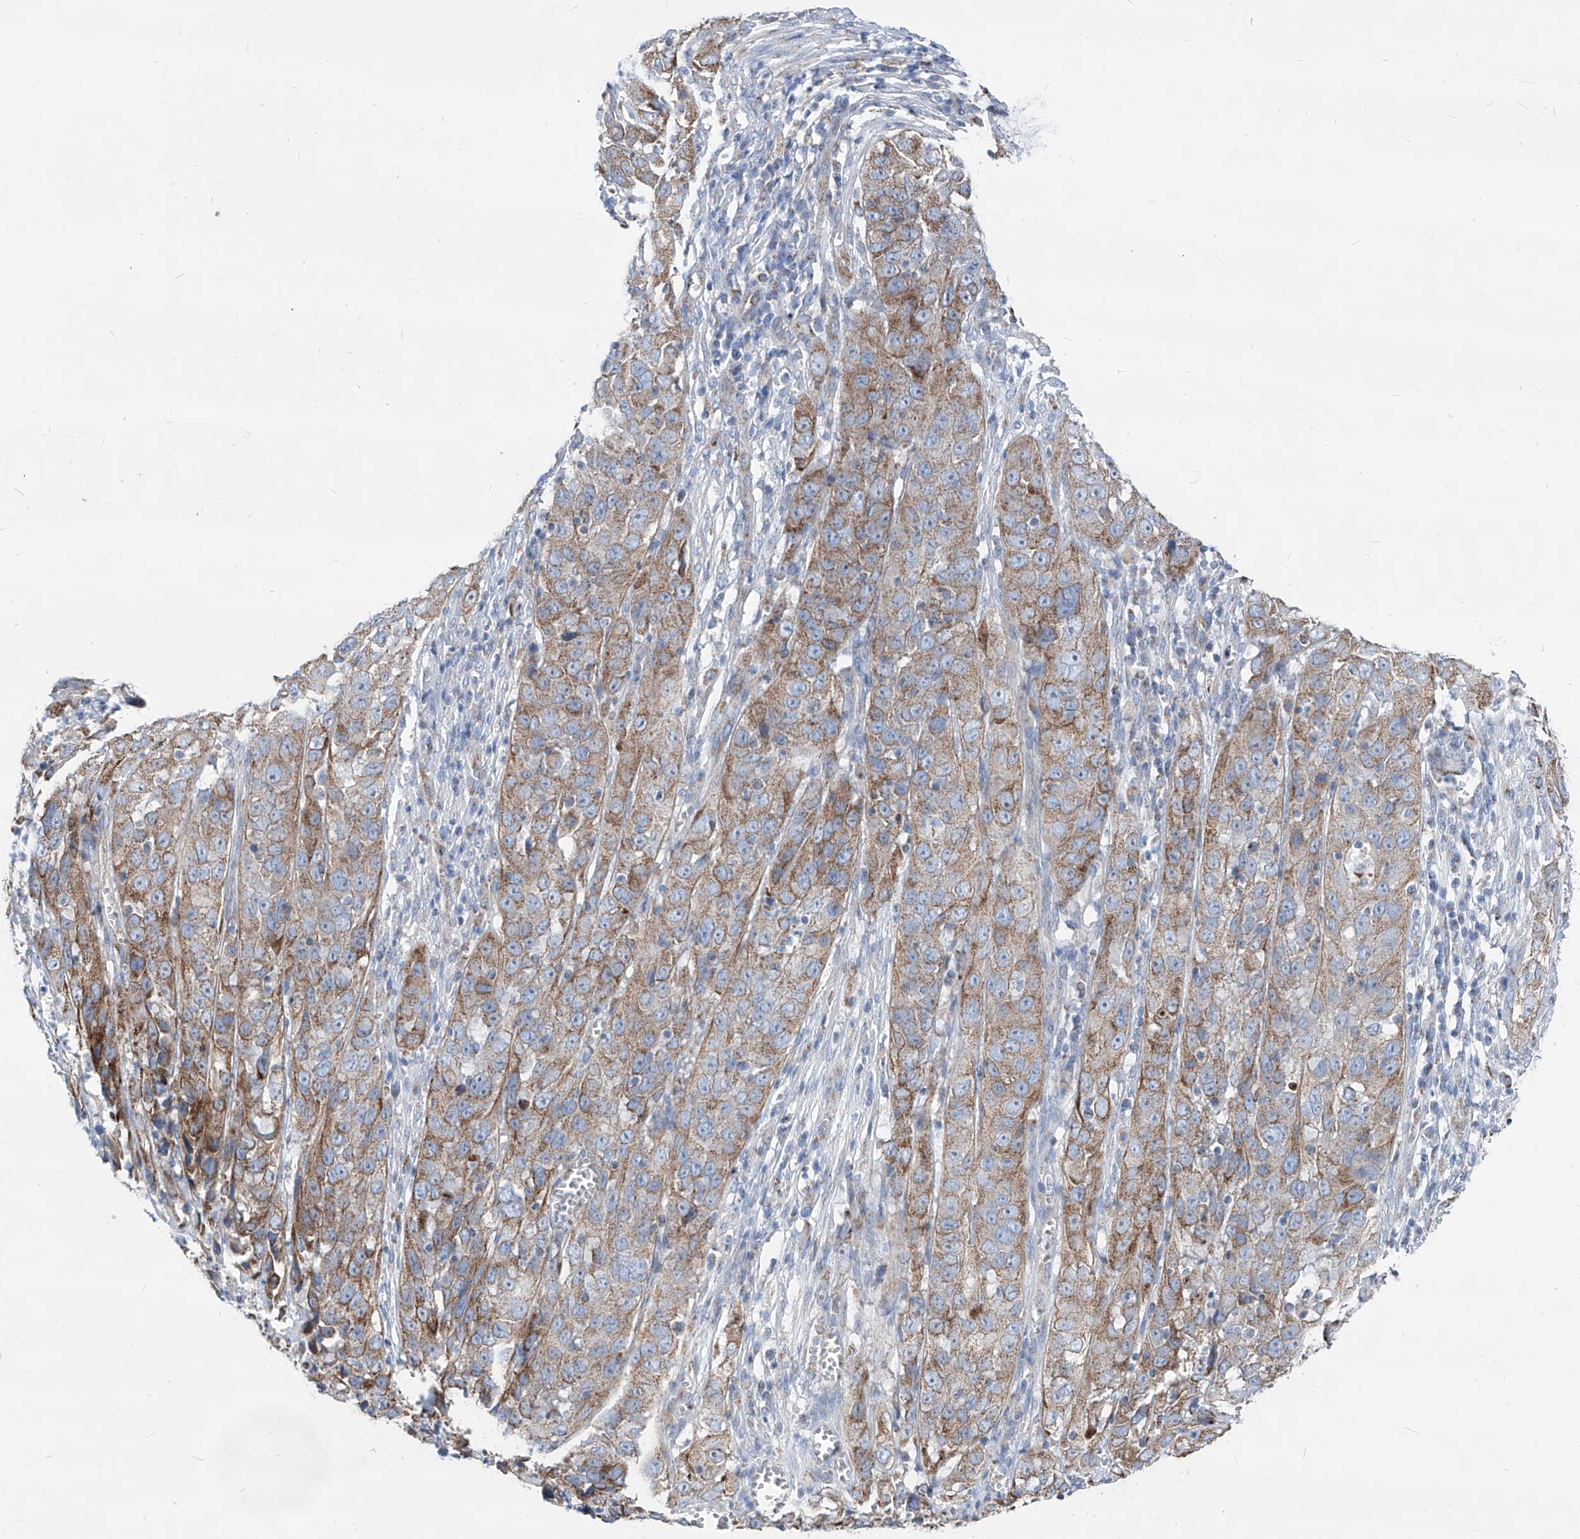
{"staining": {"intensity": "moderate", "quantity": ">75%", "location": "cytoplasmic/membranous"}, "tissue": "cervical cancer", "cell_type": "Tumor cells", "image_type": "cancer", "snomed": [{"axis": "morphology", "description": "Squamous cell carcinoma, NOS"}, {"axis": "topography", "description": "Cervix"}], "caption": "DAB (3,3'-diaminobenzidine) immunohistochemical staining of human squamous cell carcinoma (cervical) demonstrates moderate cytoplasmic/membranous protein expression in approximately >75% of tumor cells.", "gene": "AGPS", "patient": {"sex": "female", "age": 32}}